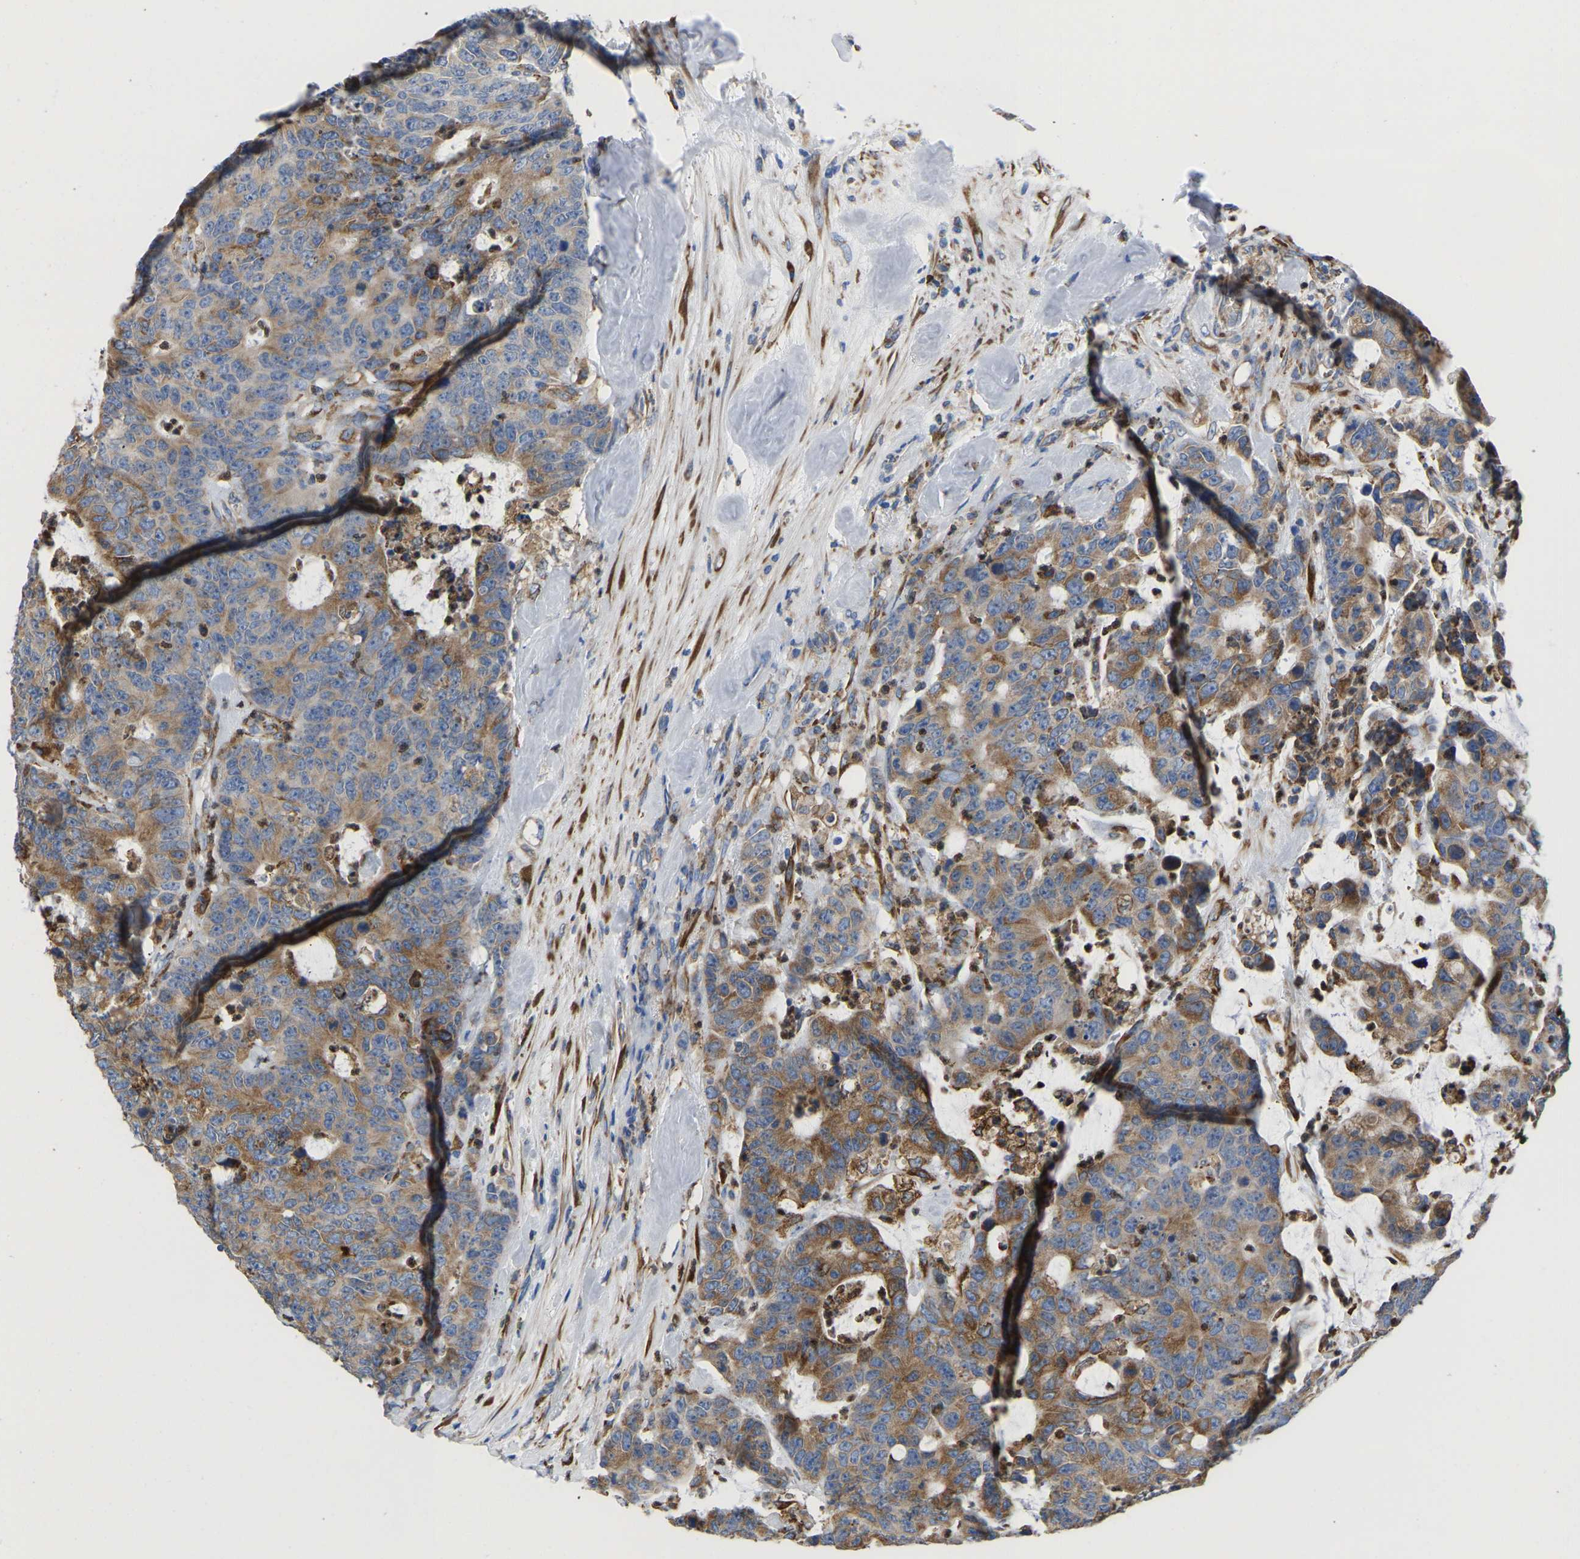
{"staining": {"intensity": "moderate", "quantity": "25%-75%", "location": "cytoplasmic/membranous"}, "tissue": "colorectal cancer", "cell_type": "Tumor cells", "image_type": "cancer", "snomed": [{"axis": "morphology", "description": "Adenocarcinoma, NOS"}, {"axis": "topography", "description": "Colon"}], "caption": "Immunohistochemical staining of human adenocarcinoma (colorectal) reveals medium levels of moderate cytoplasmic/membranous protein expression in approximately 25%-75% of tumor cells.", "gene": "P4HB", "patient": {"sex": "female", "age": 86}}